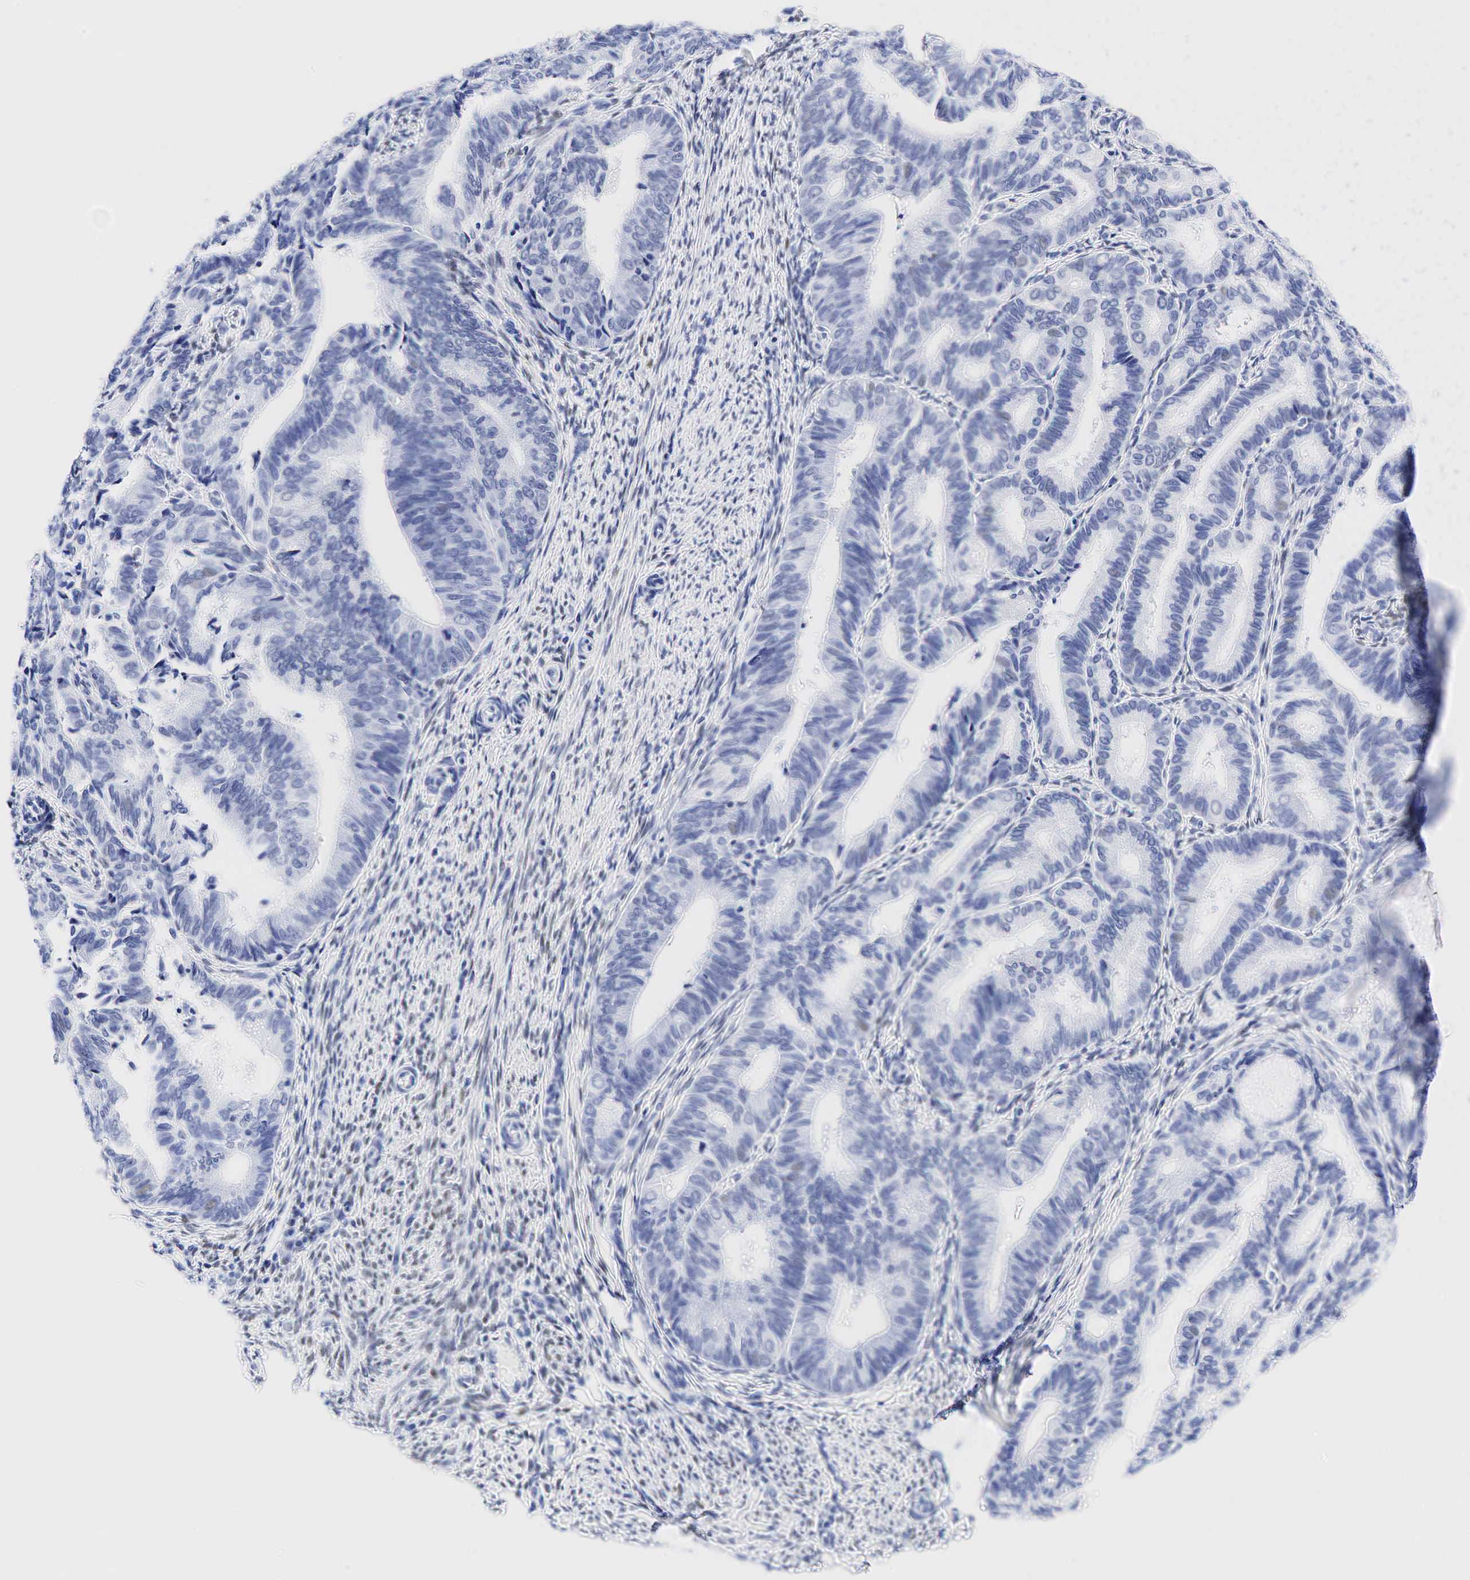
{"staining": {"intensity": "negative", "quantity": "none", "location": "none"}, "tissue": "endometrial cancer", "cell_type": "Tumor cells", "image_type": "cancer", "snomed": [{"axis": "morphology", "description": "Adenocarcinoma, NOS"}, {"axis": "topography", "description": "Endometrium"}], "caption": "IHC photomicrograph of human endometrial cancer (adenocarcinoma) stained for a protein (brown), which shows no positivity in tumor cells. (Stains: DAB (3,3'-diaminobenzidine) immunohistochemistry with hematoxylin counter stain, Microscopy: brightfield microscopy at high magnification).", "gene": "ESR1", "patient": {"sex": "female", "age": 63}}